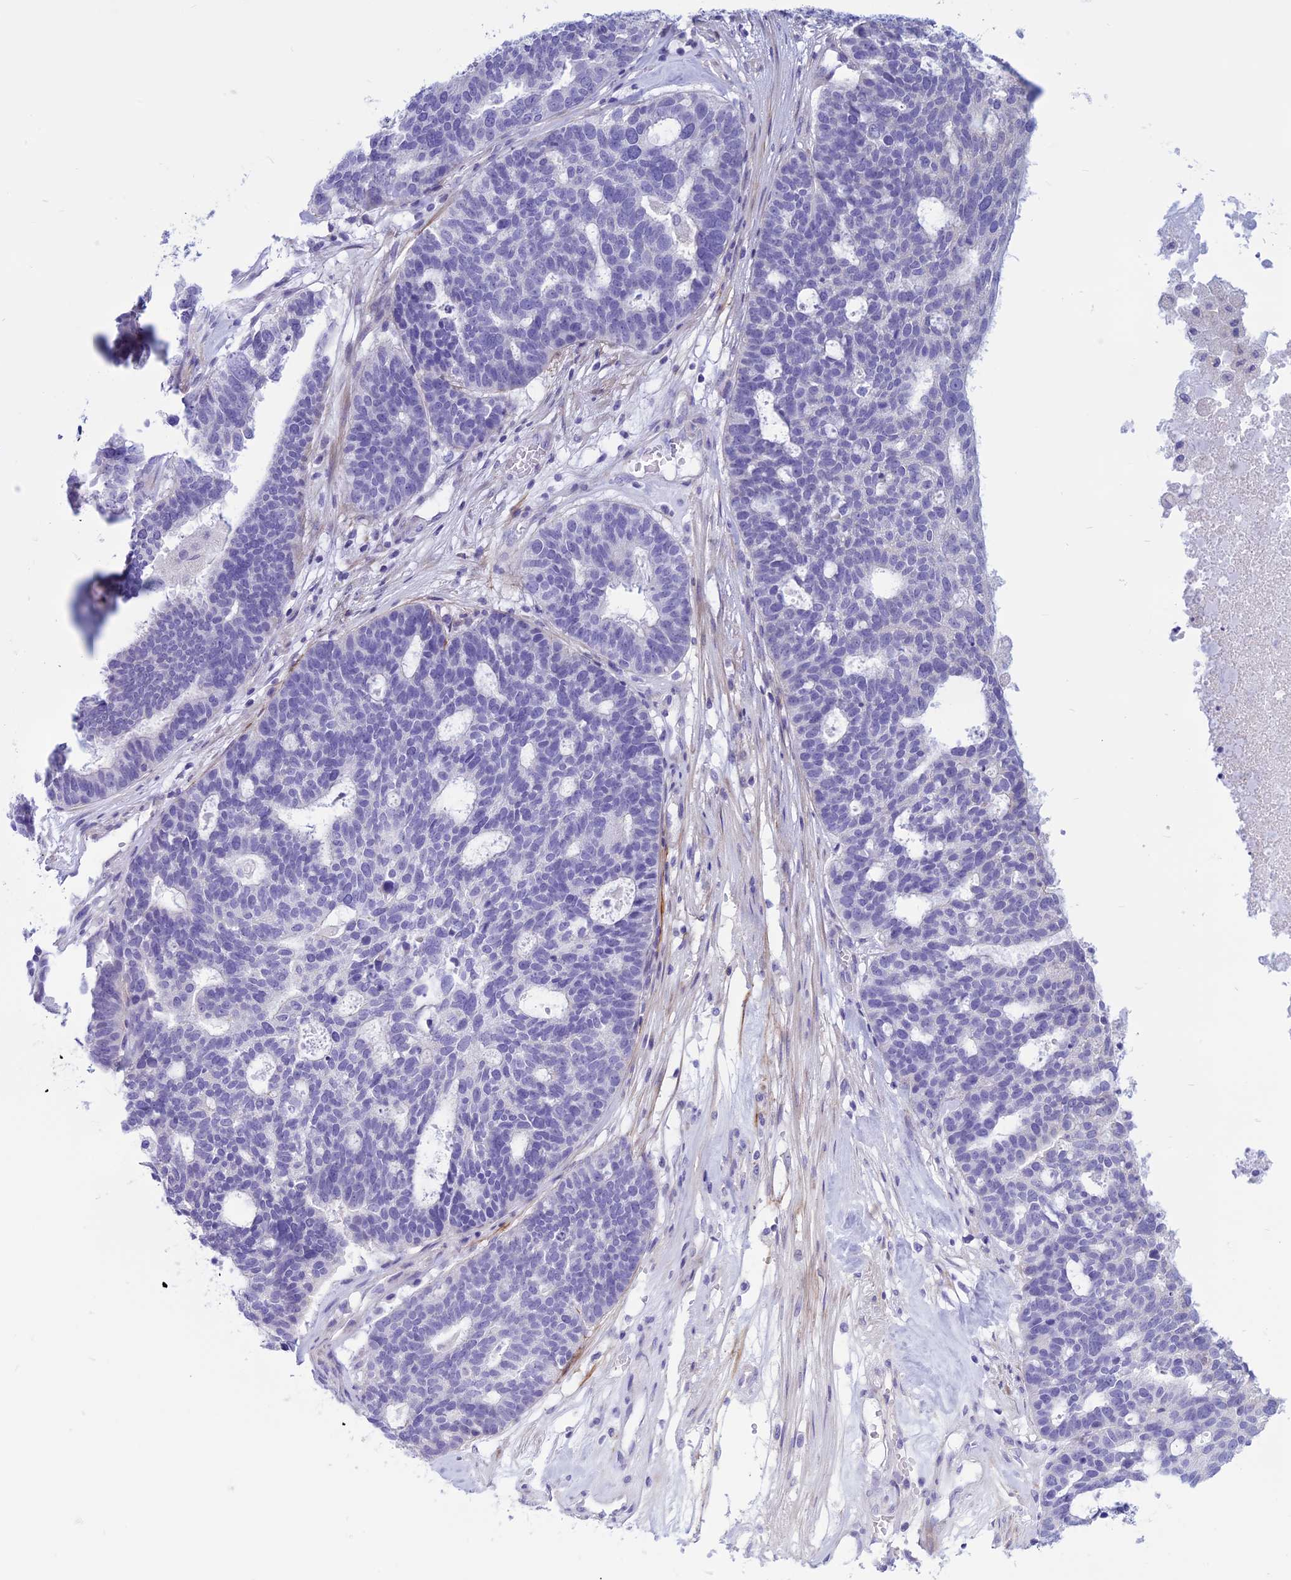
{"staining": {"intensity": "negative", "quantity": "none", "location": "none"}, "tissue": "ovarian cancer", "cell_type": "Tumor cells", "image_type": "cancer", "snomed": [{"axis": "morphology", "description": "Cystadenocarcinoma, serous, NOS"}, {"axis": "topography", "description": "Ovary"}], "caption": "A micrograph of human ovarian cancer (serous cystadenocarcinoma) is negative for staining in tumor cells.", "gene": "SPHKAP", "patient": {"sex": "female", "age": 59}}